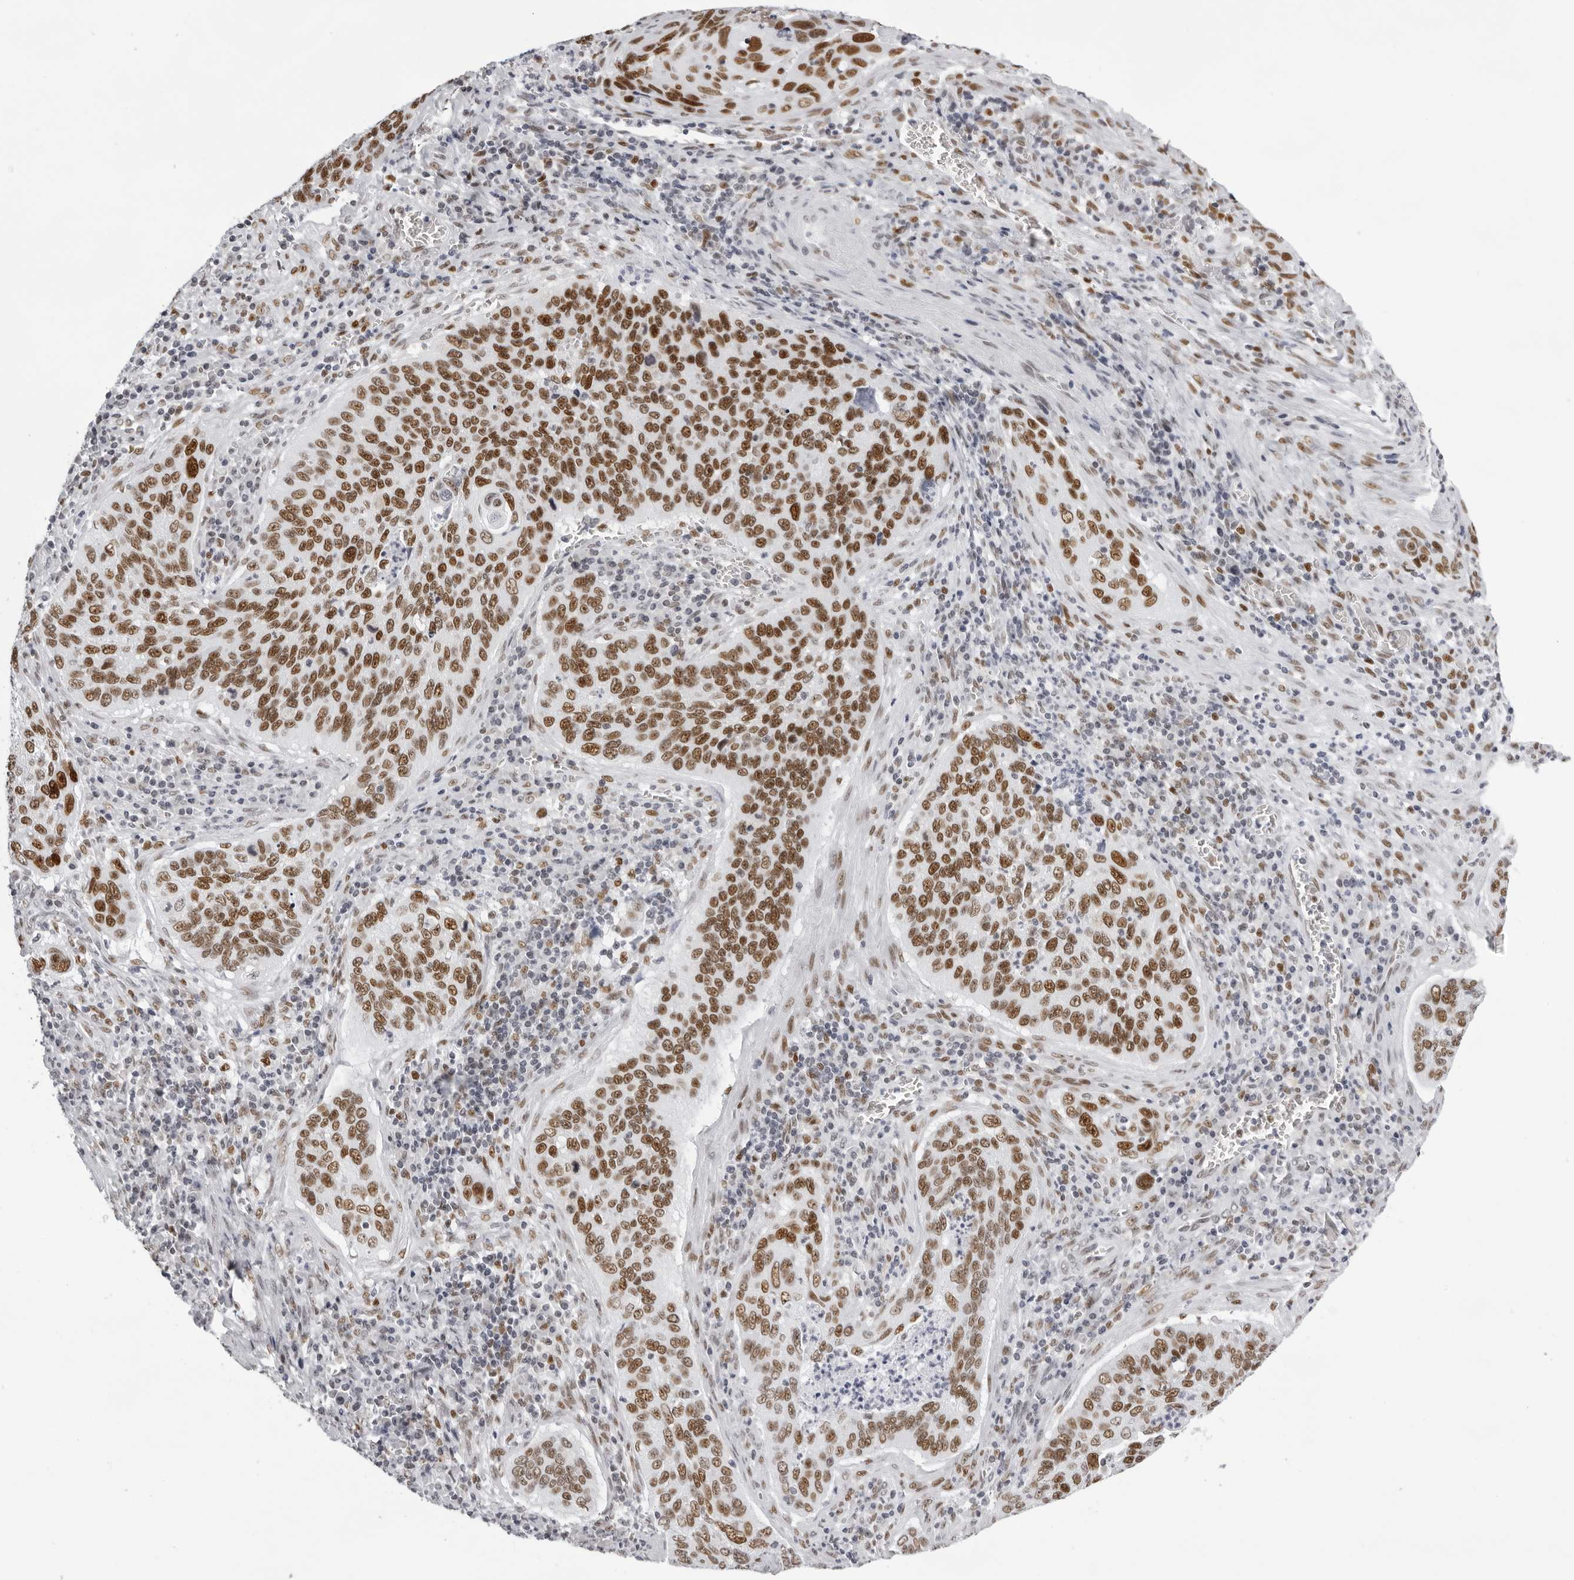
{"staining": {"intensity": "moderate", "quantity": ">75%", "location": "nuclear"}, "tissue": "cervical cancer", "cell_type": "Tumor cells", "image_type": "cancer", "snomed": [{"axis": "morphology", "description": "Squamous cell carcinoma, NOS"}, {"axis": "topography", "description": "Cervix"}], "caption": "Moderate nuclear protein staining is seen in about >75% of tumor cells in cervical squamous cell carcinoma.", "gene": "IRF2BP2", "patient": {"sex": "female", "age": 53}}